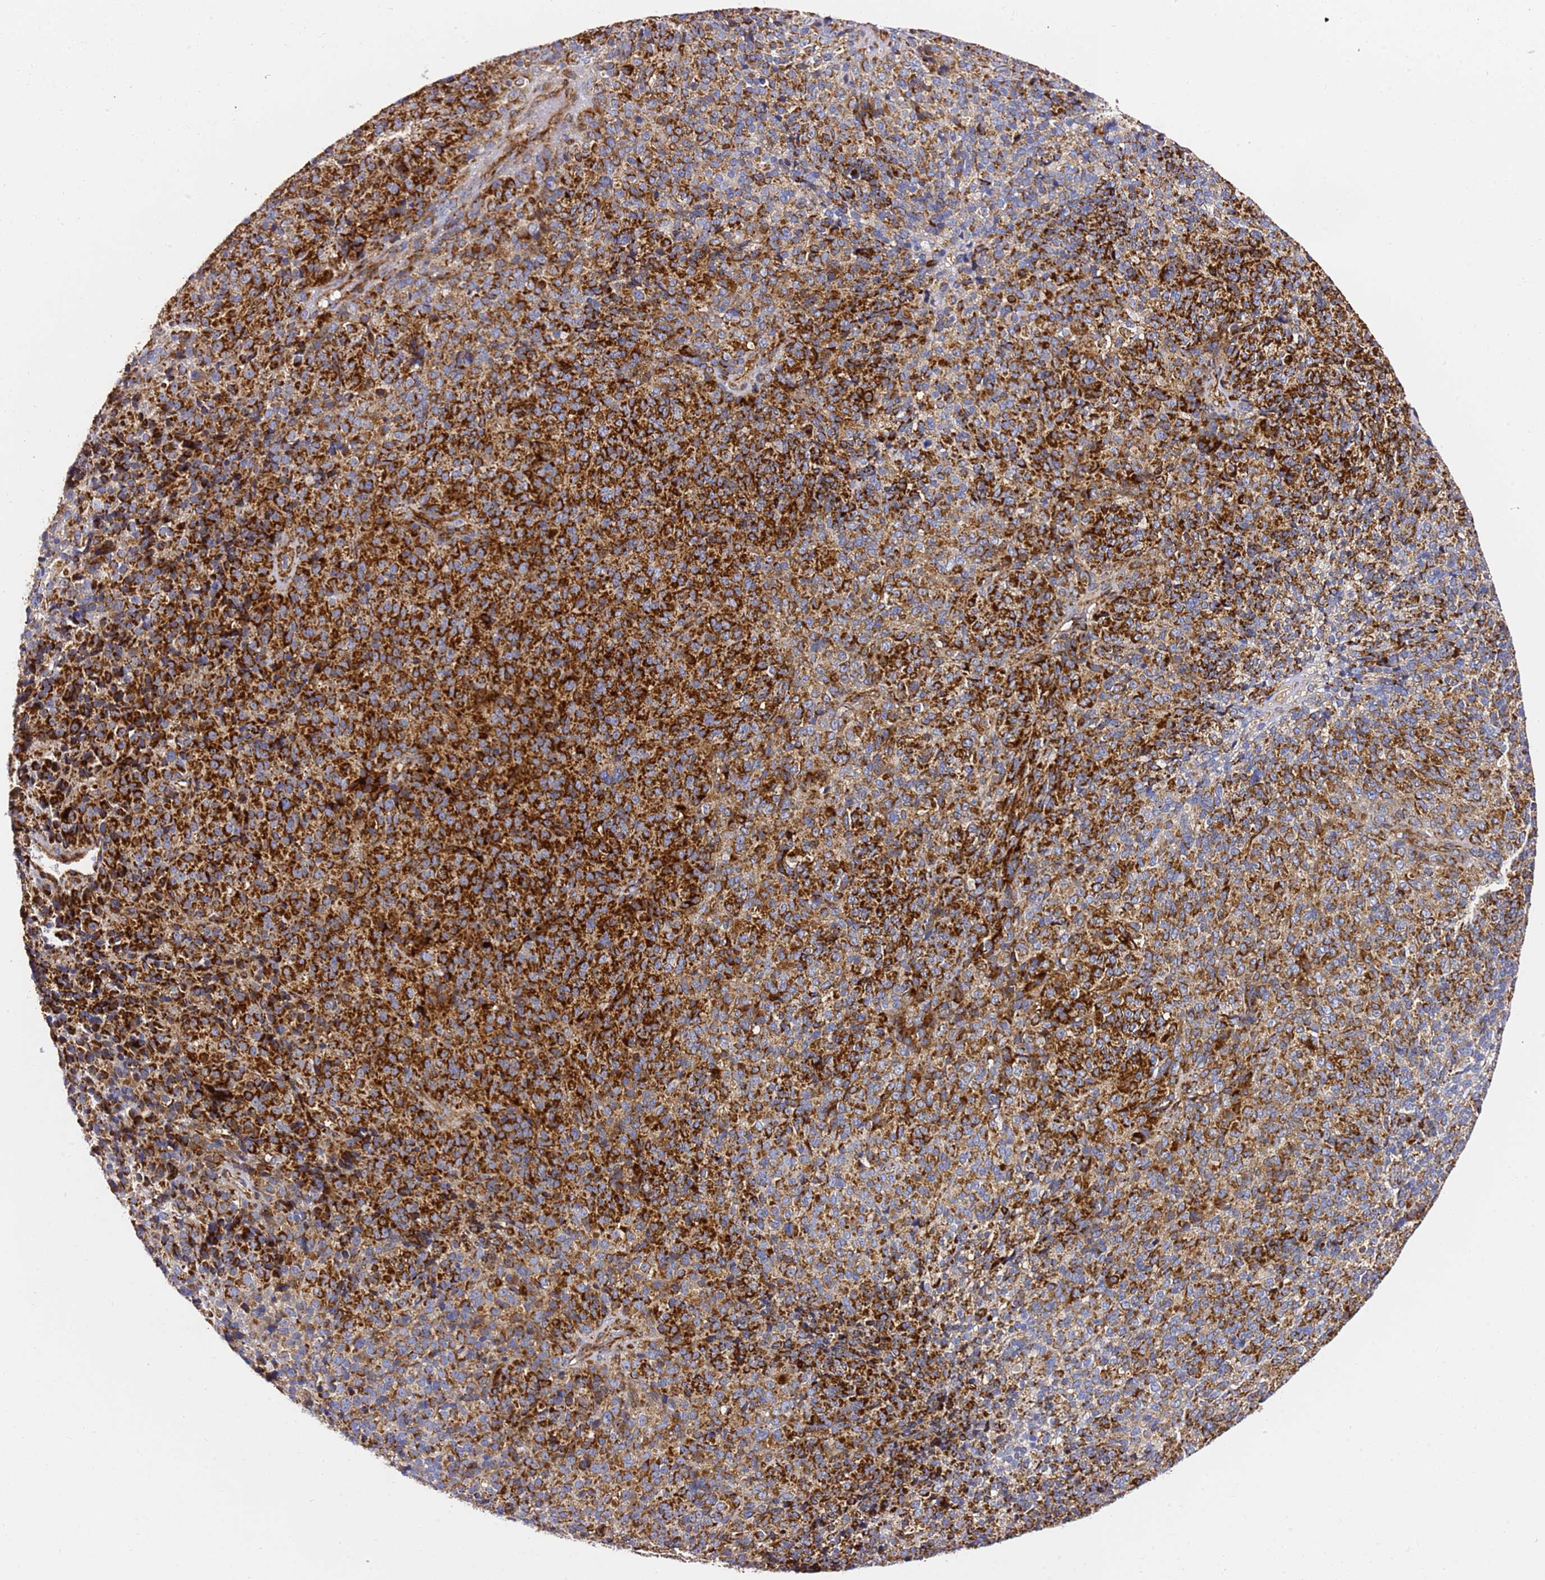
{"staining": {"intensity": "strong", "quantity": ">75%", "location": "cytoplasmic/membranous"}, "tissue": "melanoma", "cell_type": "Tumor cells", "image_type": "cancer", "snomed": [{"axis": "morphology", "description": "Malignant melanoma, Metastatic site"}, {"axis": "topography", "description": "Brain"}], "caption": "High-power microscopy captured an immunohistochemistry (IHC) micrograph of melanoma, revealing strong cytoplasmic/membranous staining in about >75% of tumor cells.", "gene": "NDUFA3", "patient": {"sex": "female", "age": 56}}